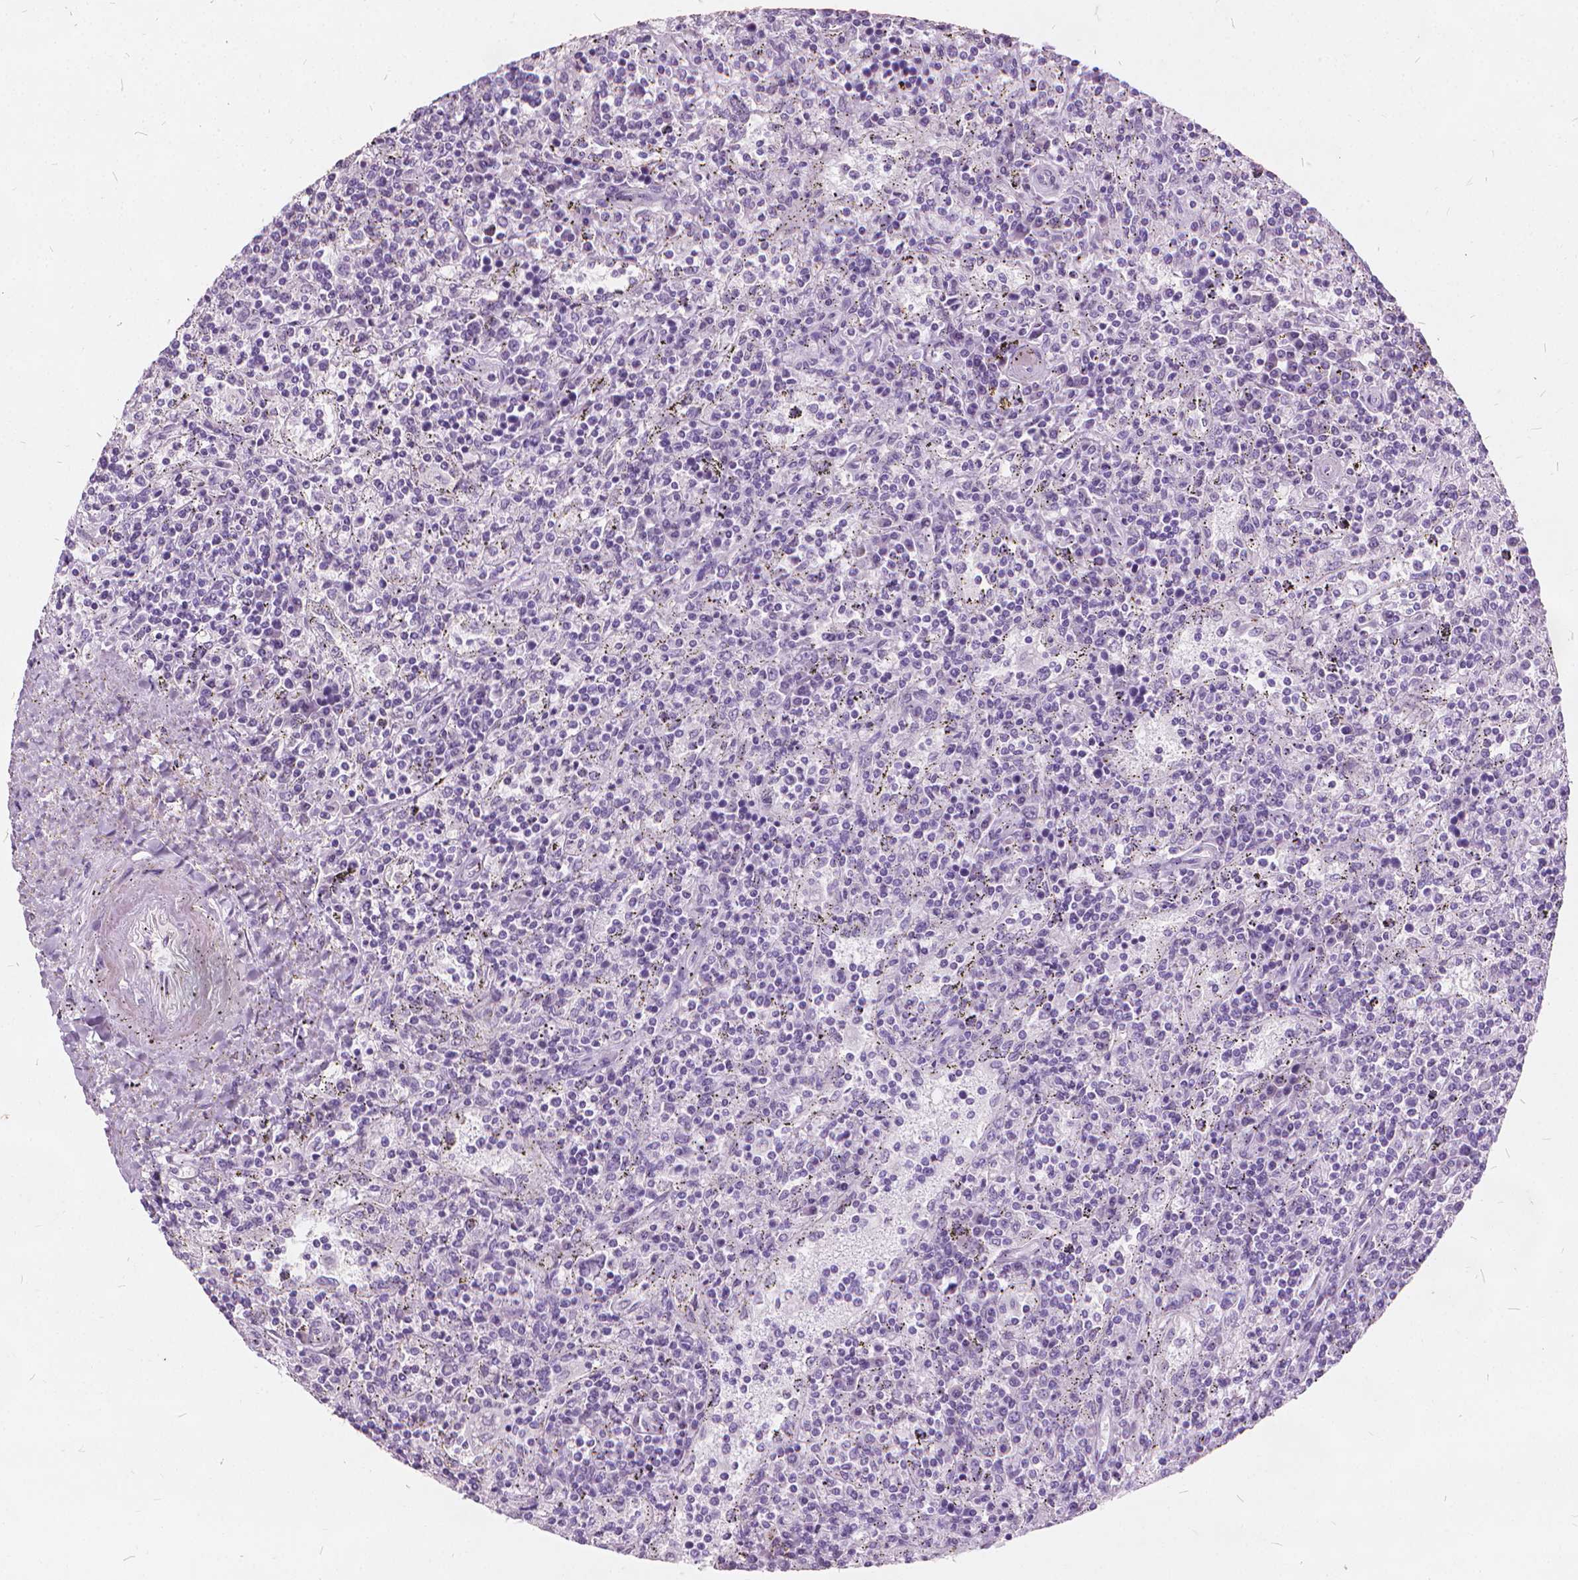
{"staining": {"intensity": "negative", "quantity": "none", "location": "none"}, "tissue": "lymphoma", "cell_type": "Tumor cells", "image_type": "cancer", "snomed": [{"axis": "morphology", "description": "Malignant lymphoma, non-Hodgkin's type, Low grade"}, {"axis": "topography", "description": "Spleen"}], "caption": "Immunohistochemistry (IHC) photomicrograph of human low-grade malignant lymphoma, non-Hodgkin's type stained for a protein (brown), which shows no expression in tumor cells.", "gene": "DNM1", "patient": {"sex": "male", "age": 62}}